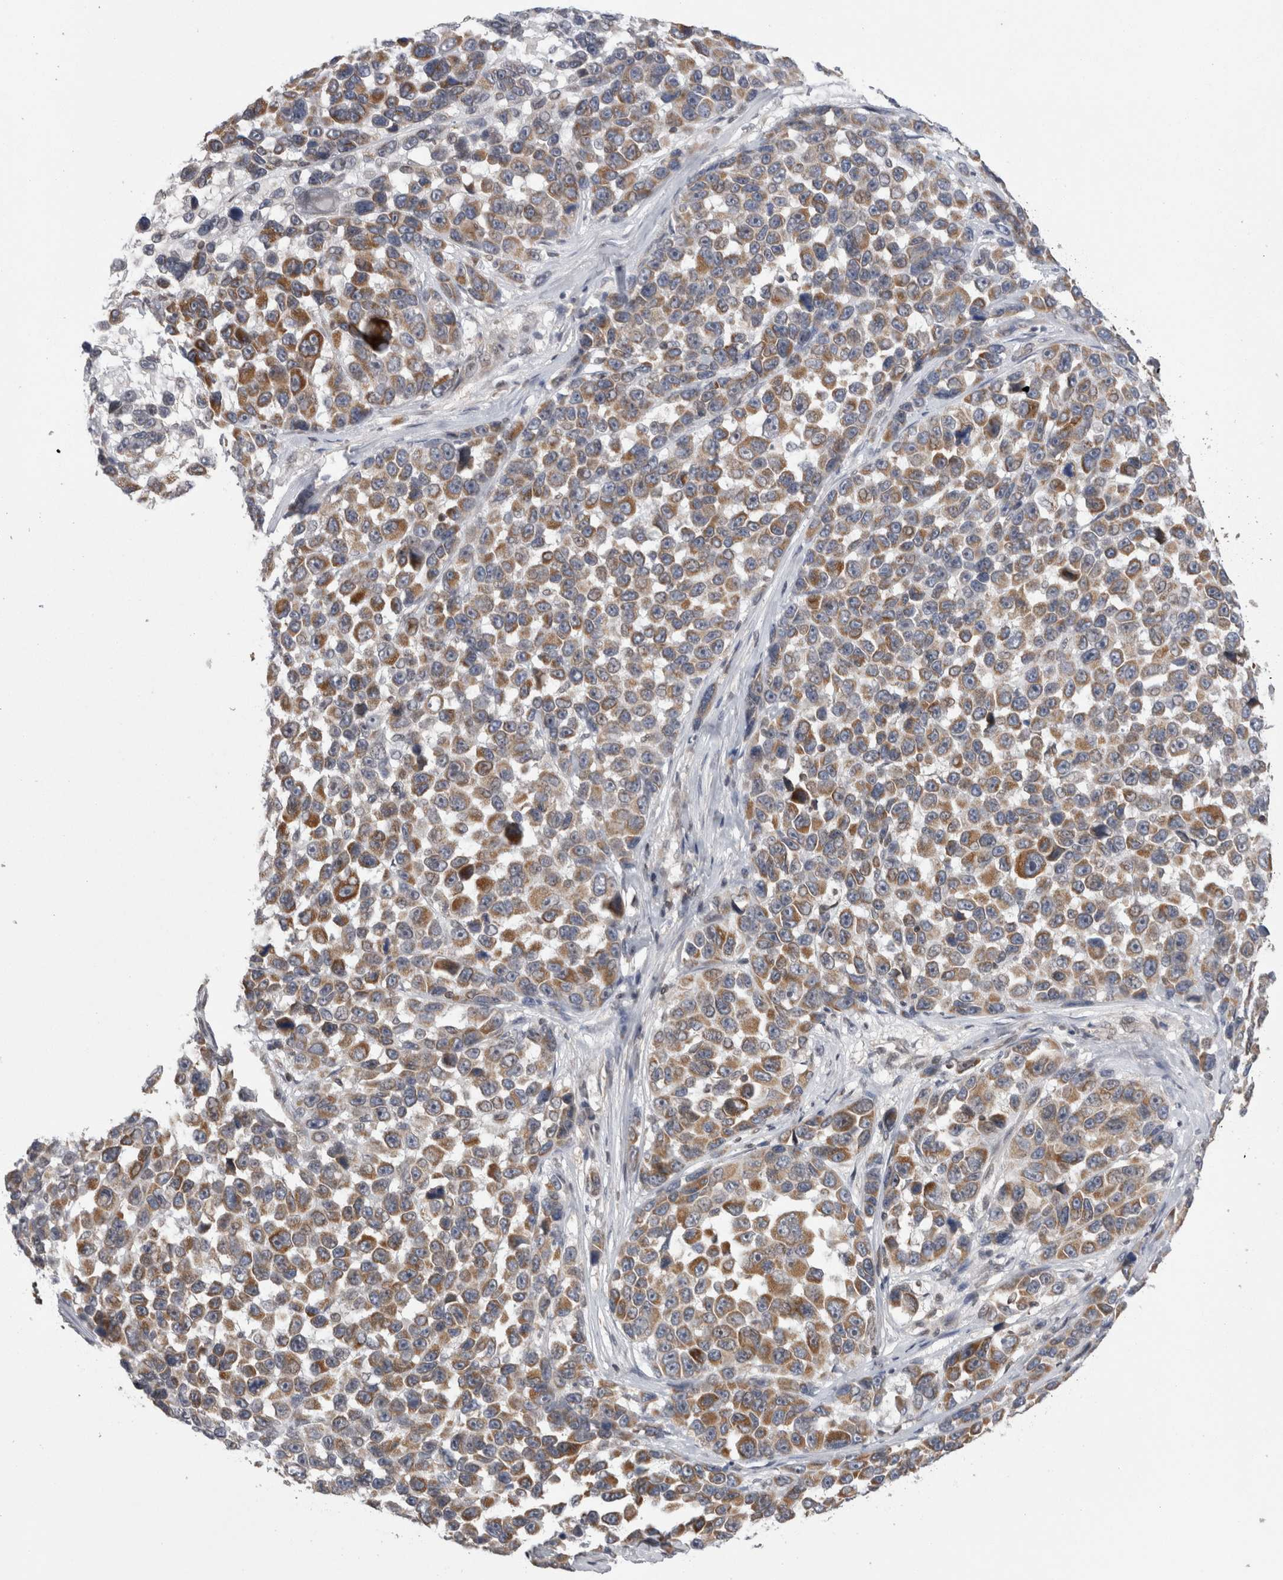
{"staining": {"intensity": "moderate", "quantity": ">75%", "location": "cytoplasmic/membranous"}, "tissue": "melanoma", "cell_type": "Tumor cells", "image_type": "cancer", "snomed": [{"axis": "morphology", "description": "Malignant melanoma, NOS"}, {"axis": "topography", "description": "Skin"}], "caption": "An immunohistochemistry image of tumor tissue is shown. Protein staining in brown highlights moderate cytoplasmic/membranous positivity in melanoma within tumor cells. (DAB (3,3'-diaminobenzidine) = brown stain, brightfield microscopy at high magnification).", "gene": "DARS2", "patient": {"sex": "male", "age": 53}}